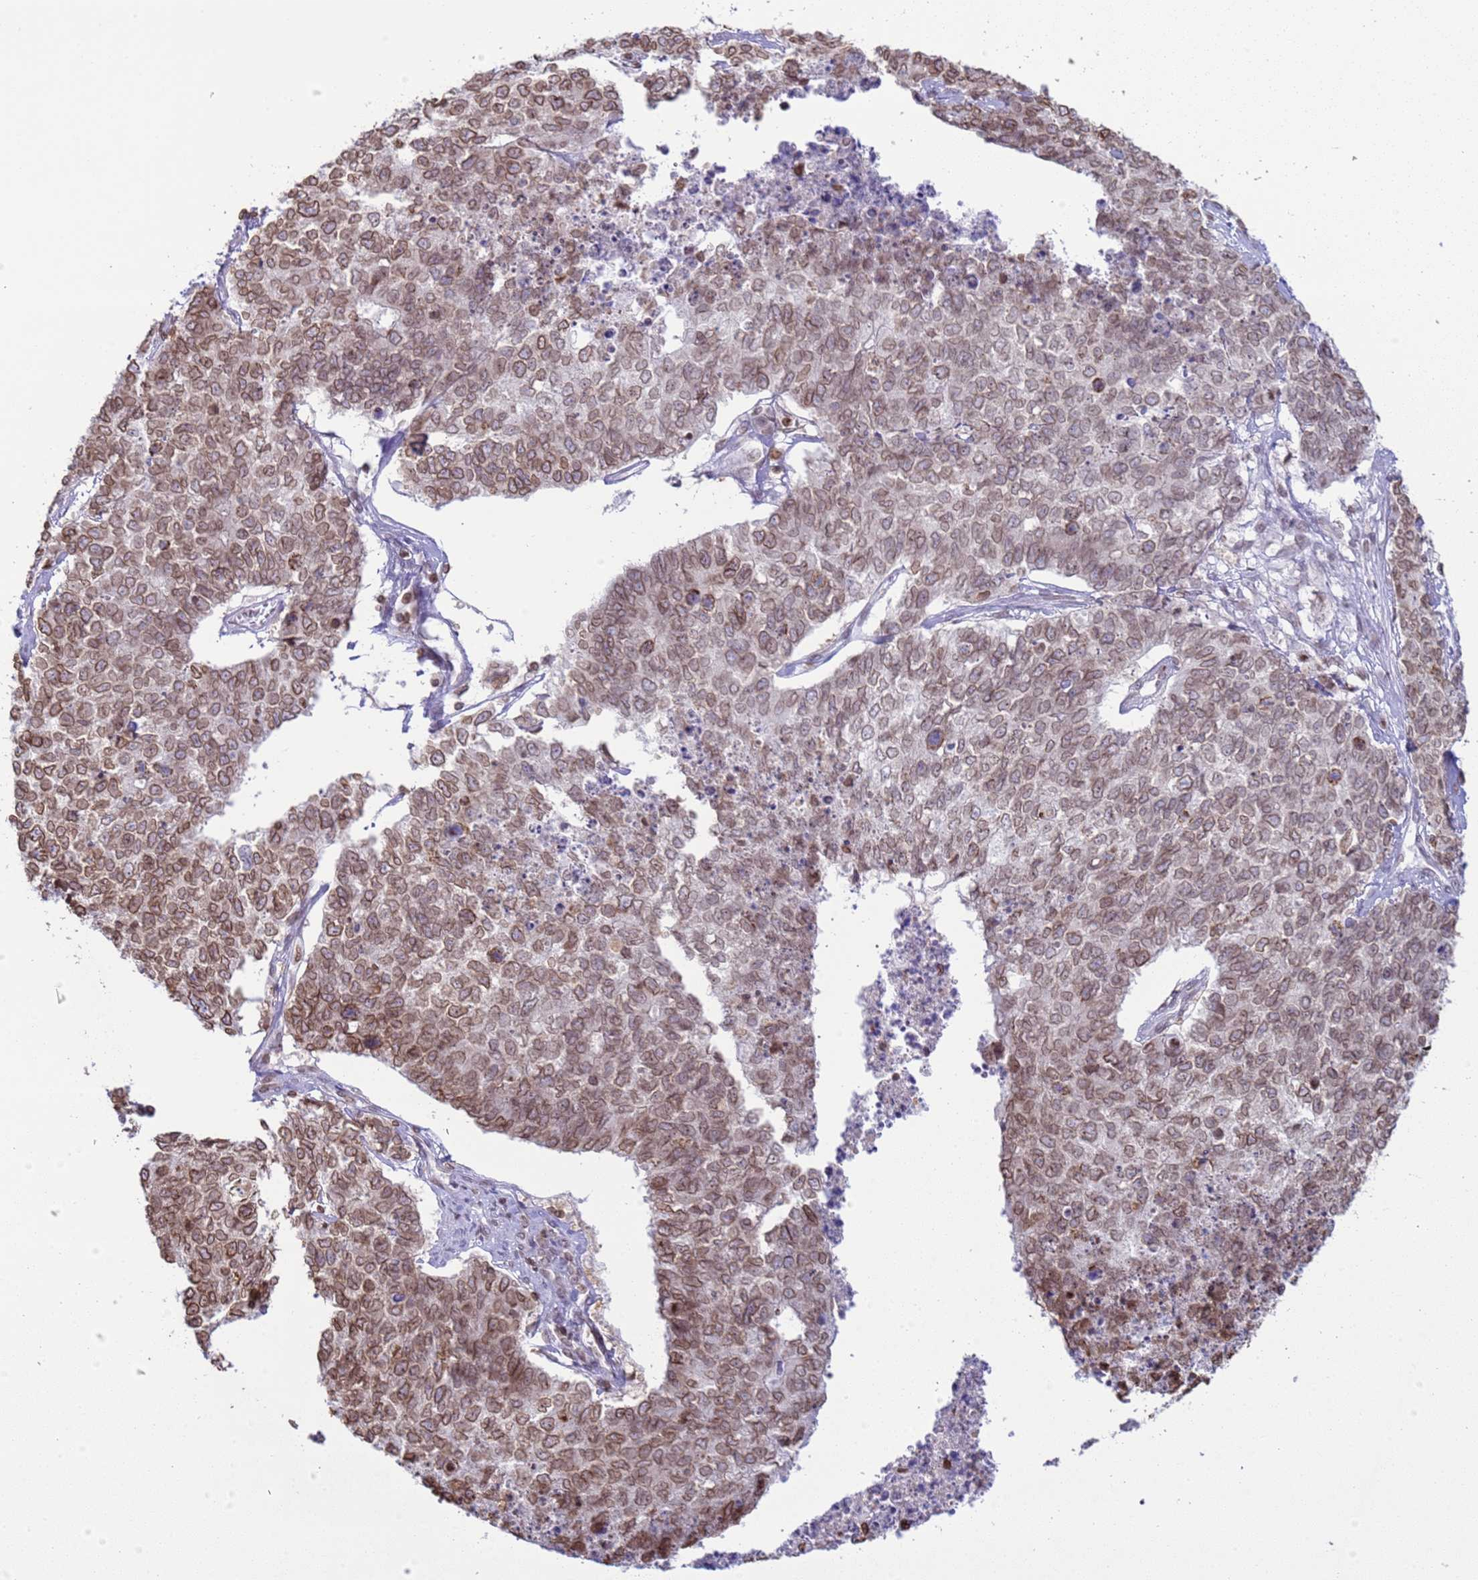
{"staining": {"intensity": "moderate", "quantity": ">75%", "location": "cytoplasmic/membranous,nuclear"}, "tissue": "cervical cancer", "cell_type": "Tumor cells", "image_type": "cancer", "snomed": [{"axis": "morphology", "description": "Squamous cell carcinoma, NOS"}, {"axis": "topography", "description": "Cervix"}], "caption": "Immunohistochemistry (IHC) micrograph of neoplastic tissue: human cervical cancer (squamous cell carcinoma) stained using IHC displays medium levels of moderate protein expression localized specifically in the cytoplasmic/membranous and nuclear of tumor cells, appearing as a cytoplasmic/membranous and nuclear brown color.", "gene": "DHX37", "patient": {"sex": "female", "age": 63}}